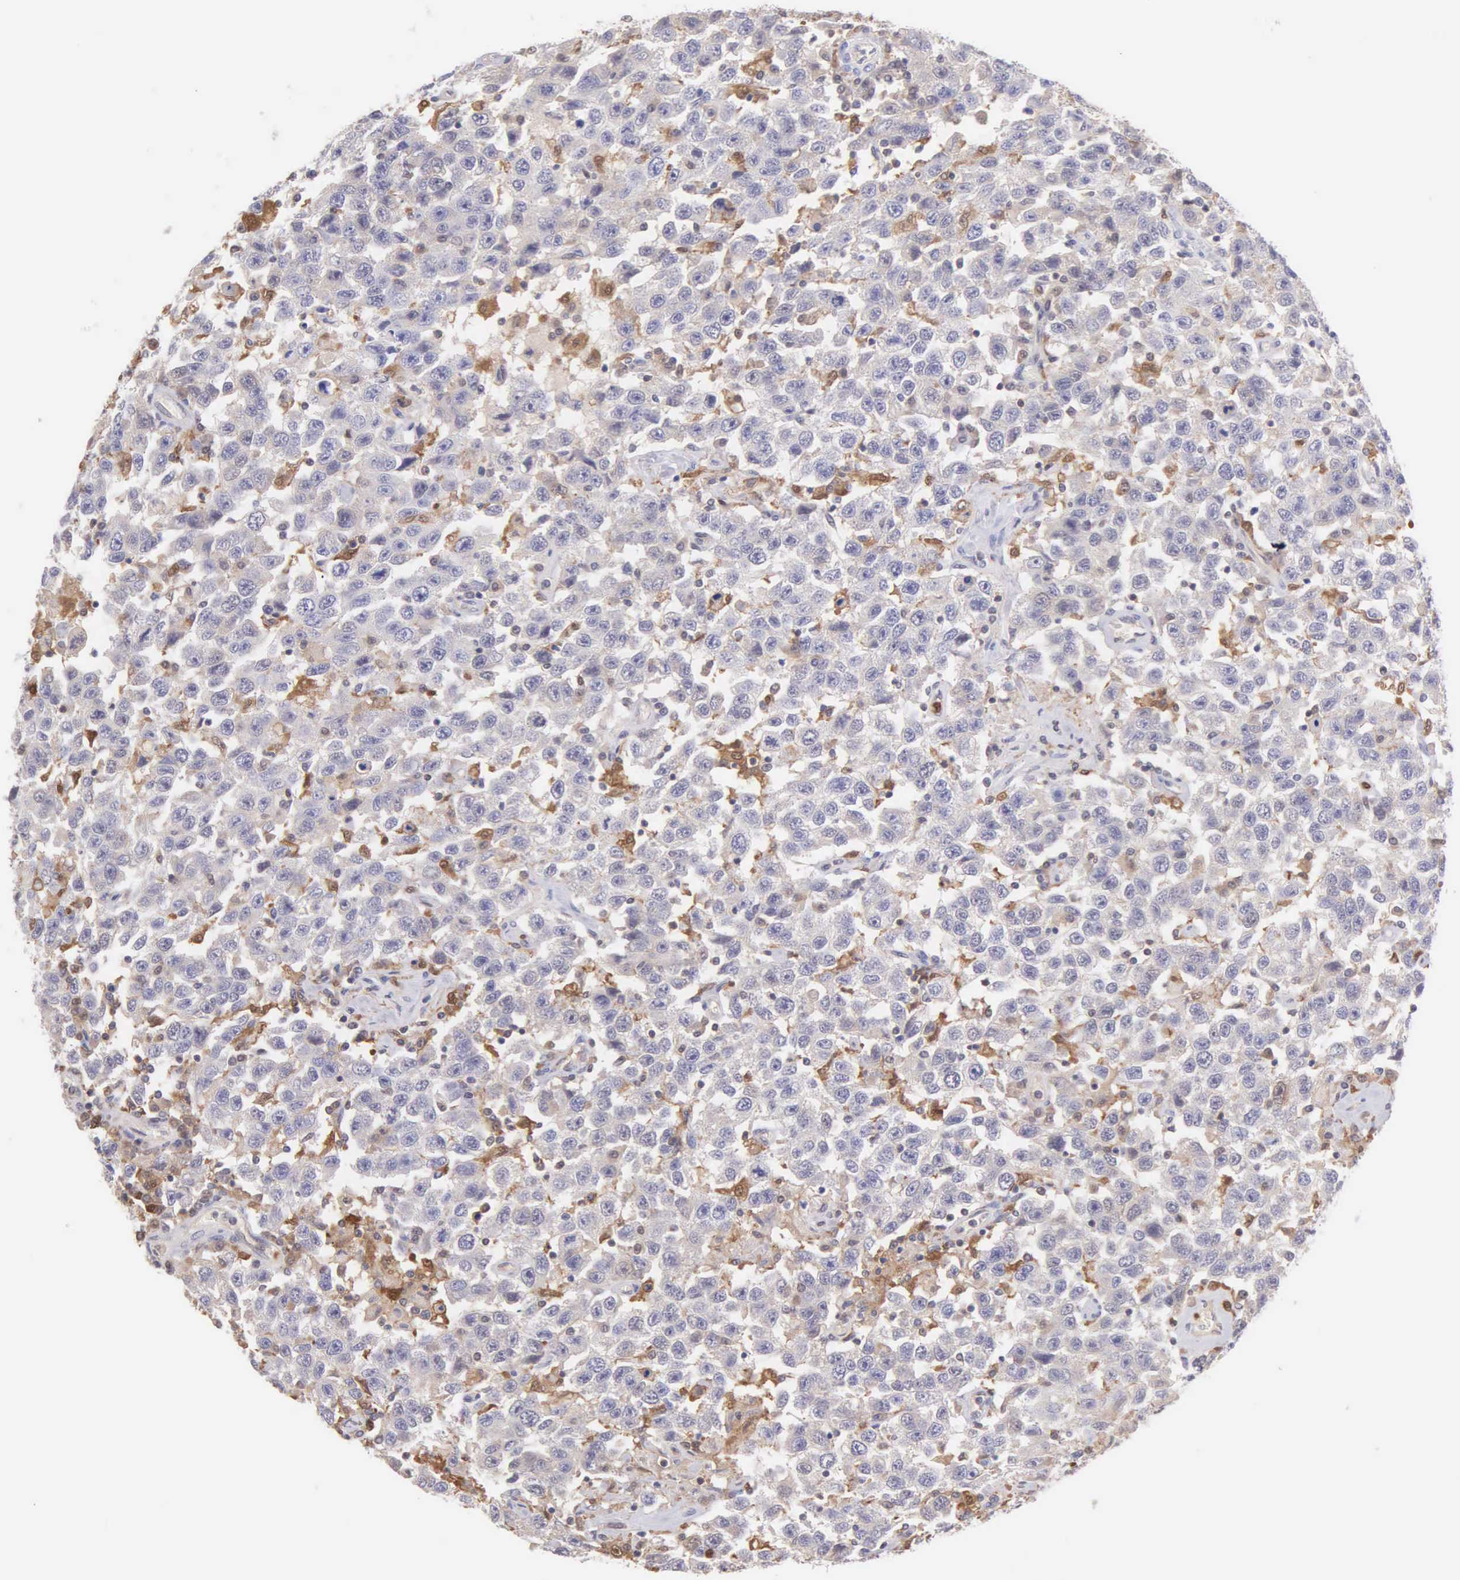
{"staining": {"intensity": "weak", "quantity": "25%-75%", "location": "cytoplasmic/membranous"}, "tissue": "testis cancer", "cell_type": "Tumor cells", "image_type": "cancer", "snomed": [{"axis": "morphology", "description": "Seminoma, NOS"}, {"axis": "topography", "description": "Testis"}], "caption": "A high-resolution photomicrograph shows immunohistochemistry (IHC) staining of testis cancer, which demonstrates weak cytoplasmic/membranous expression in about 25%-75% of tumor cells.", "gene": "BID", "patient": {"sex": "male", "age": 41}}